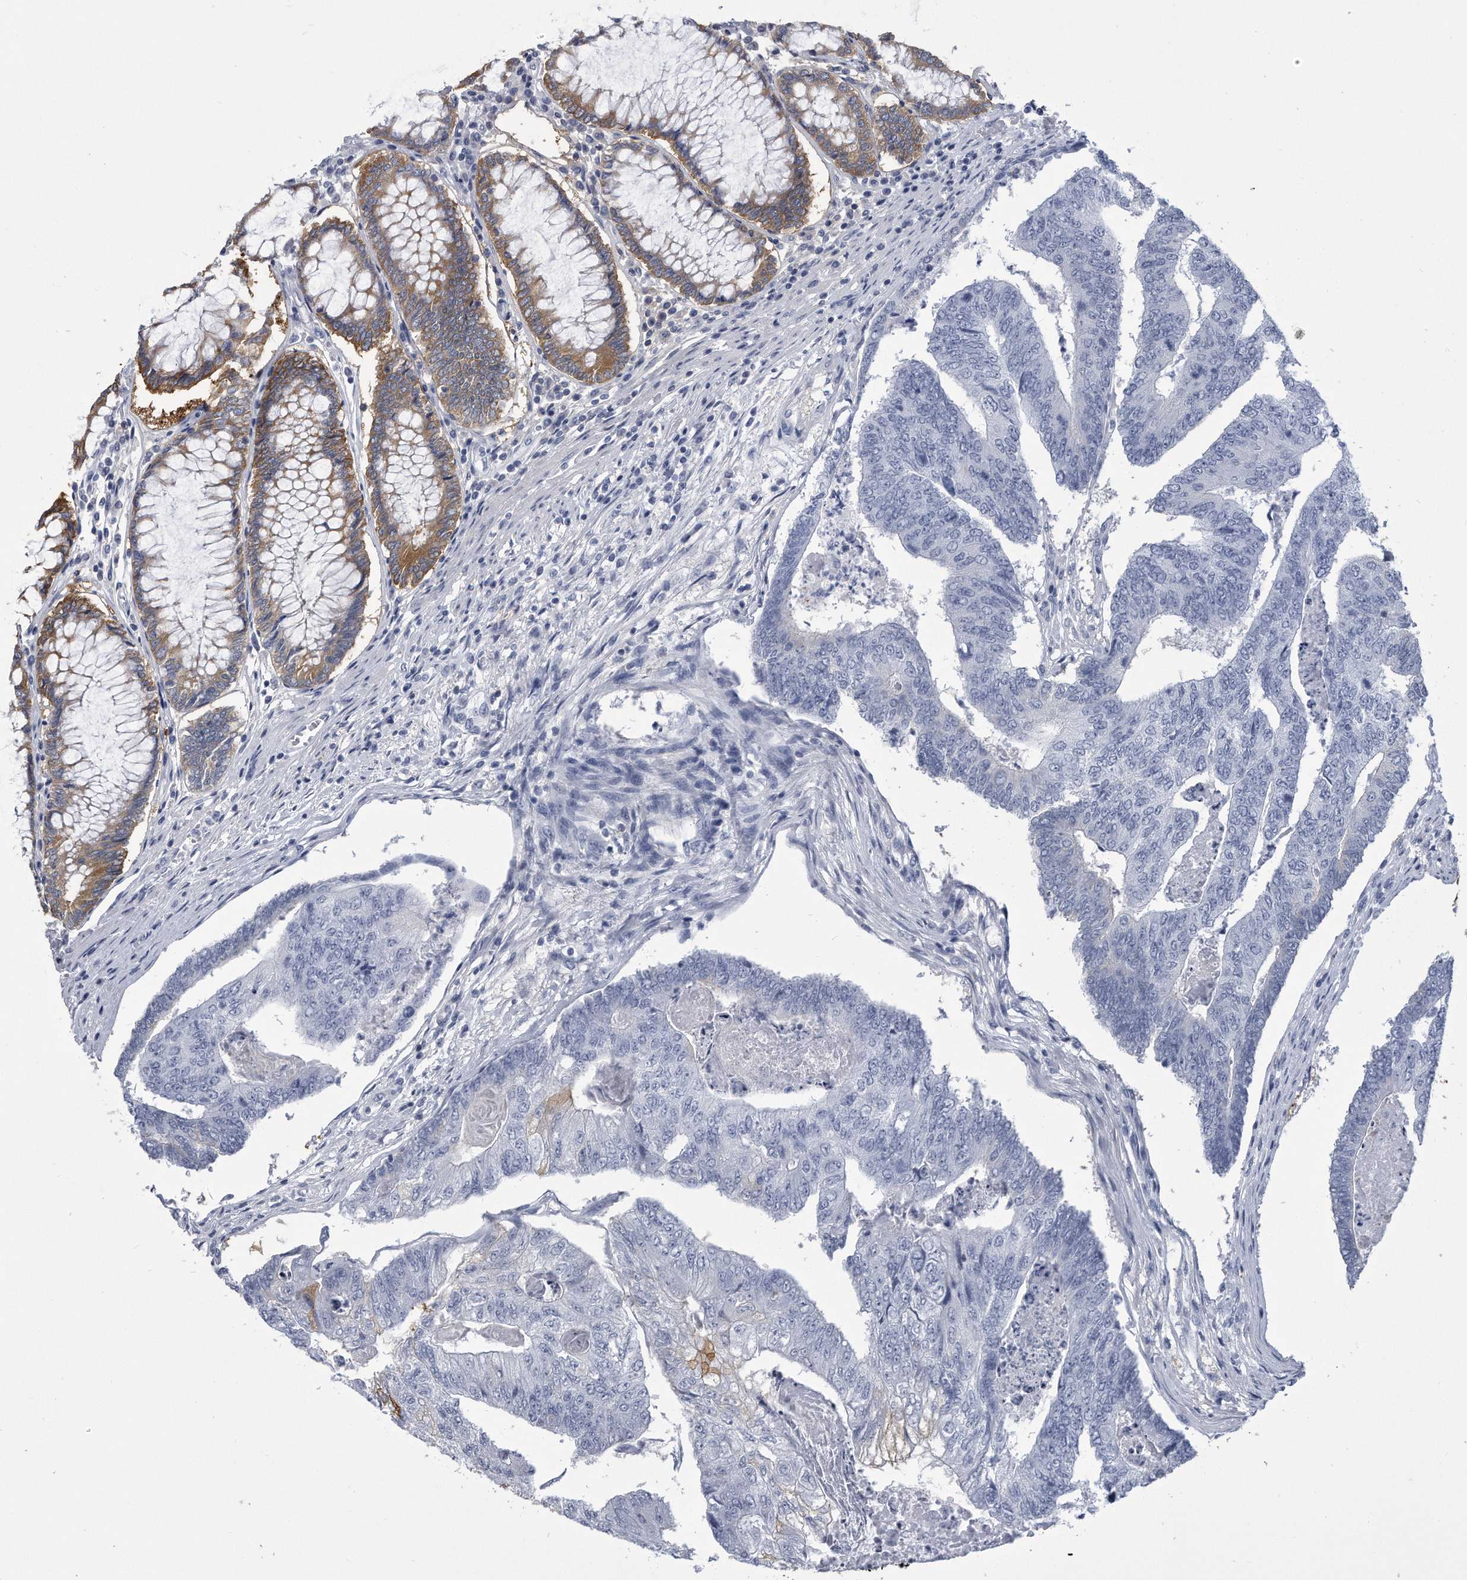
{"staining": {"intensity": "weak", "quantity": "<25%", "location": "cytoplasmic/membranous"}, "tissue": "colorectal cancer", "cell_type": "Tumor cells", "image_type": "cancer", "snomed": [{"axis": "morphology", "description": "Adenocarcinoma, NOS"}, {"axis": "topography", "description": "Colon"}], "caption": "Protein analysis of colorectal cancer (adenocarcinoma) displays no significant positivity in tumor cells.", "gene": "PYGB", "patient": {"sex": "female", "age": 67}}